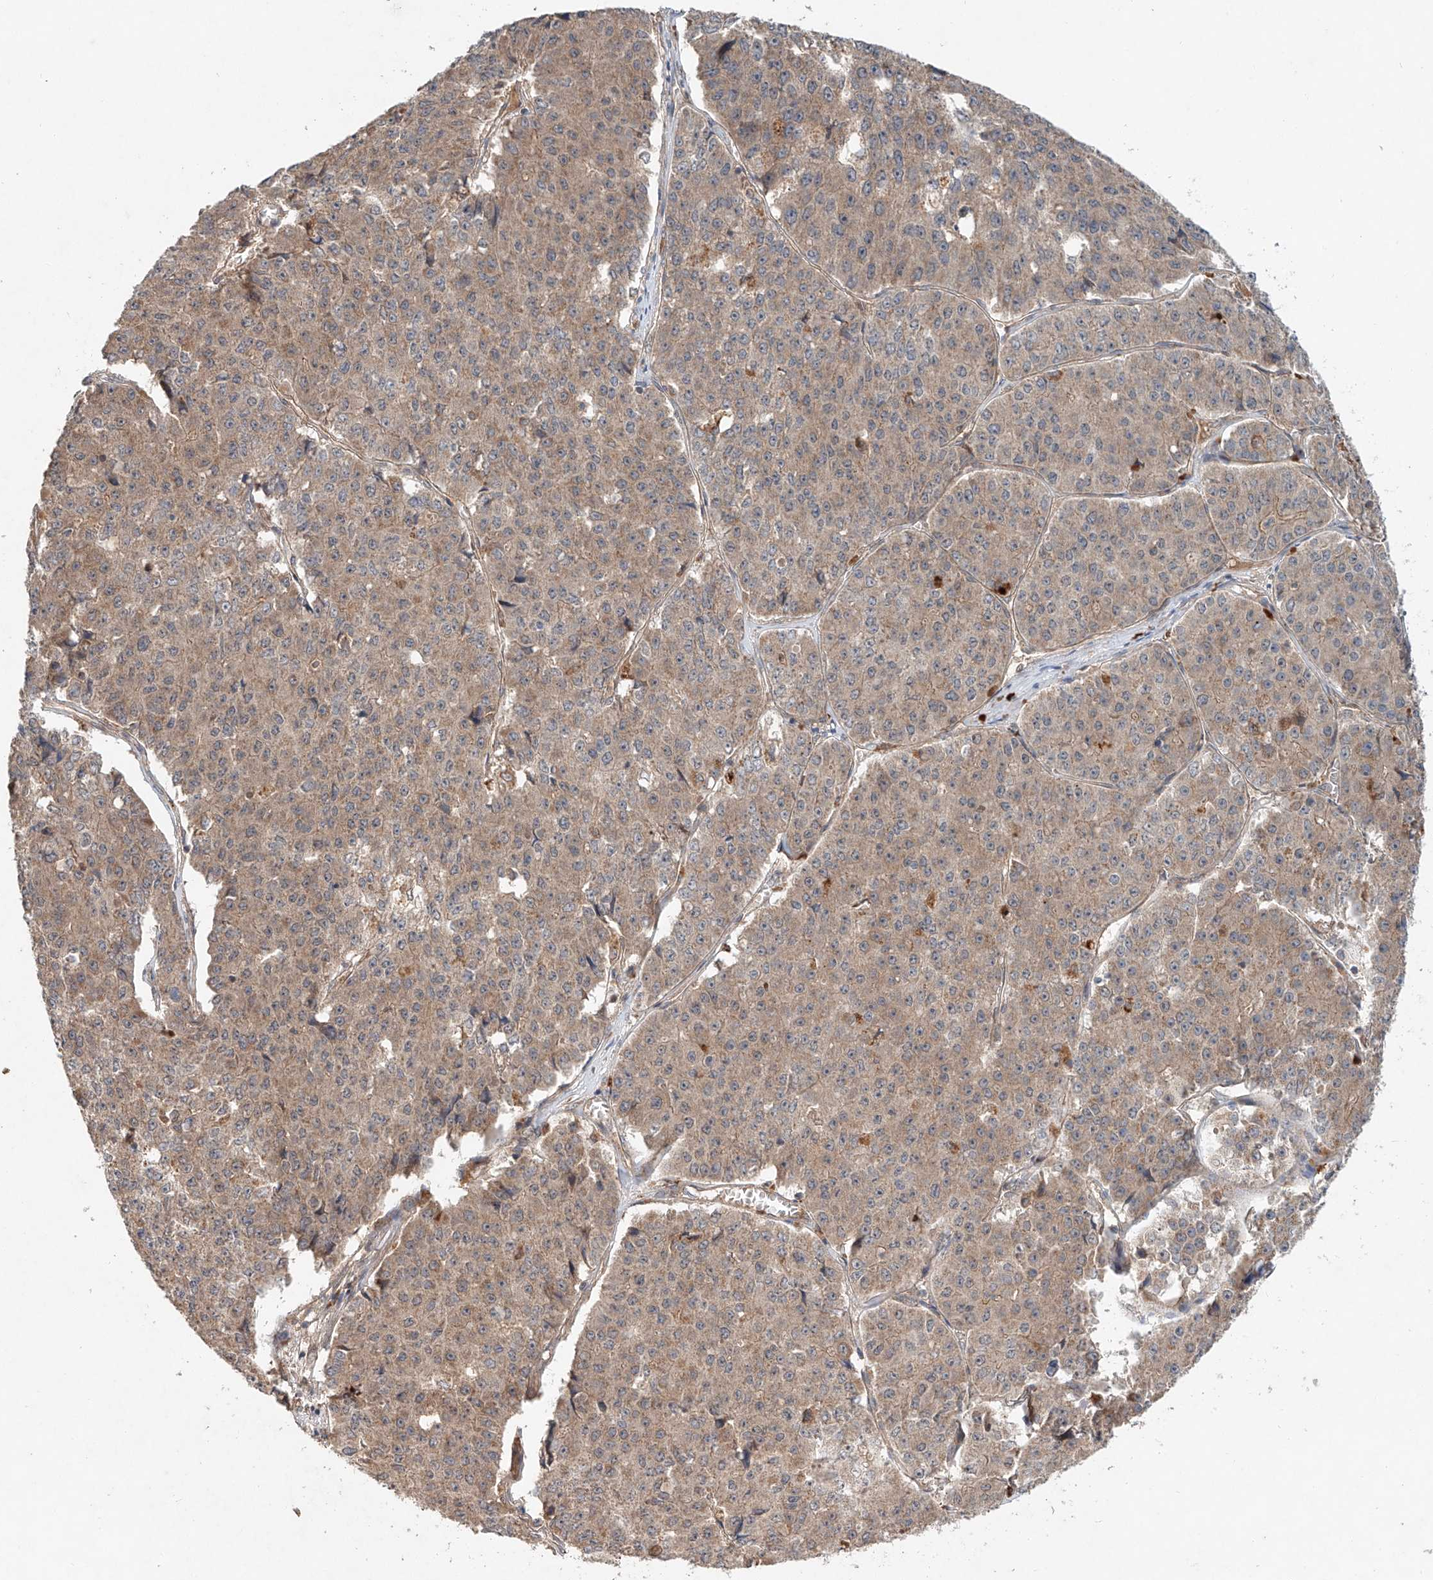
{"staining": {"intensity": "weak", "quantity": ">75%", "location": "cytoplasmic/membranous"}, "tissue": "pancreatic cancer", "cell_type": "Tumor cells", "image_type": "cancer", "snomed": [{"axis": "morphology", "description": "Adenocarcinoma, NOS"}, {"axis": "topography", "description": "Pancreas"}], "caption": "Weak cytoplasmic/membranous expression is seen in approximately >75% of tumor cells in pancreatic adenocarcinoma.", "gene": "IER5", "patient": {"sex": "male", "age": 50}}